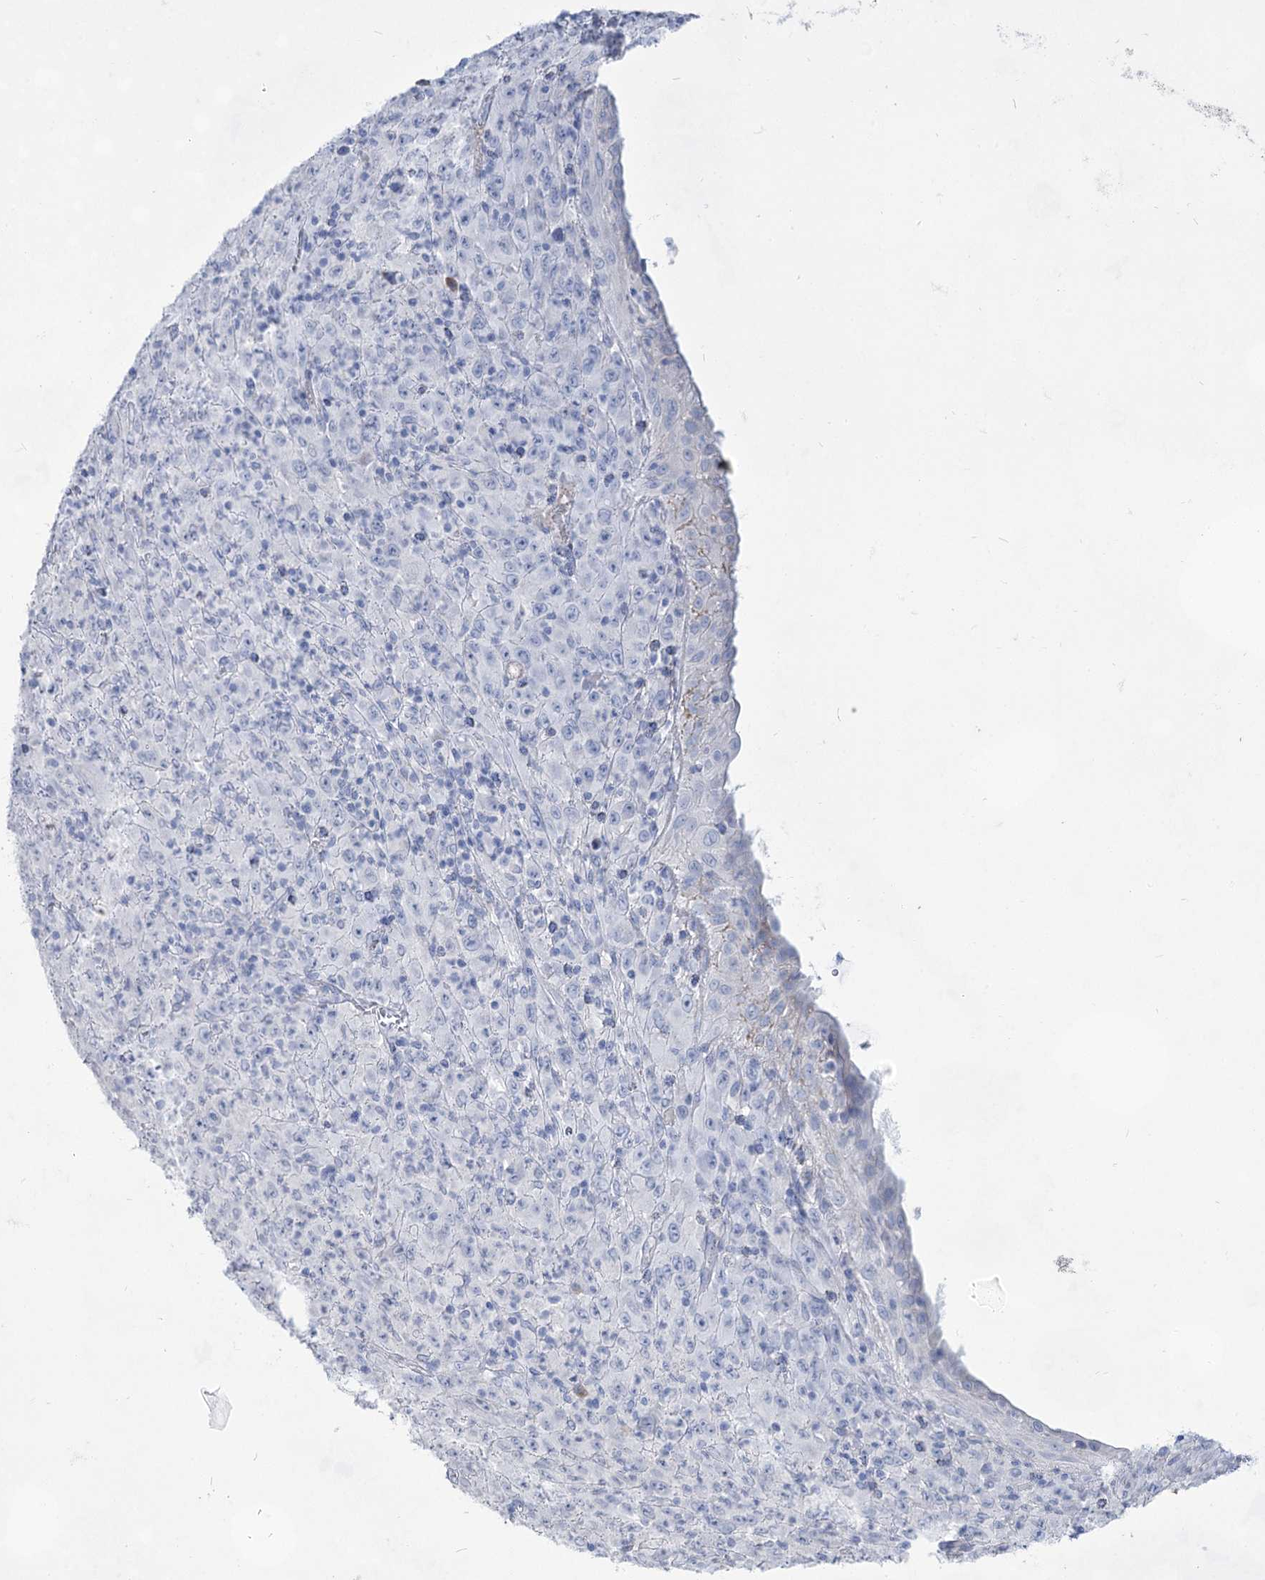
{"staining": {"intensity": "negative", "quantity": "none", "location": "none"}, "tissue": "melanoma", "cell_type": "Tumor cells", "image_type": "cancer", "snomed": [{"axis": "morphology", "description": "Malignant melanoma, Metastatic site"}, {"axis": "topography", "description": "Skin"}], "caption": "IHC of malignant melanoma (metastatic site) reveals no expression in tumor cells. (DAB IHC with hematoxylin counter stain).", "gene": "ACRV1", "patient": {"sex": "female", "age": 56}}